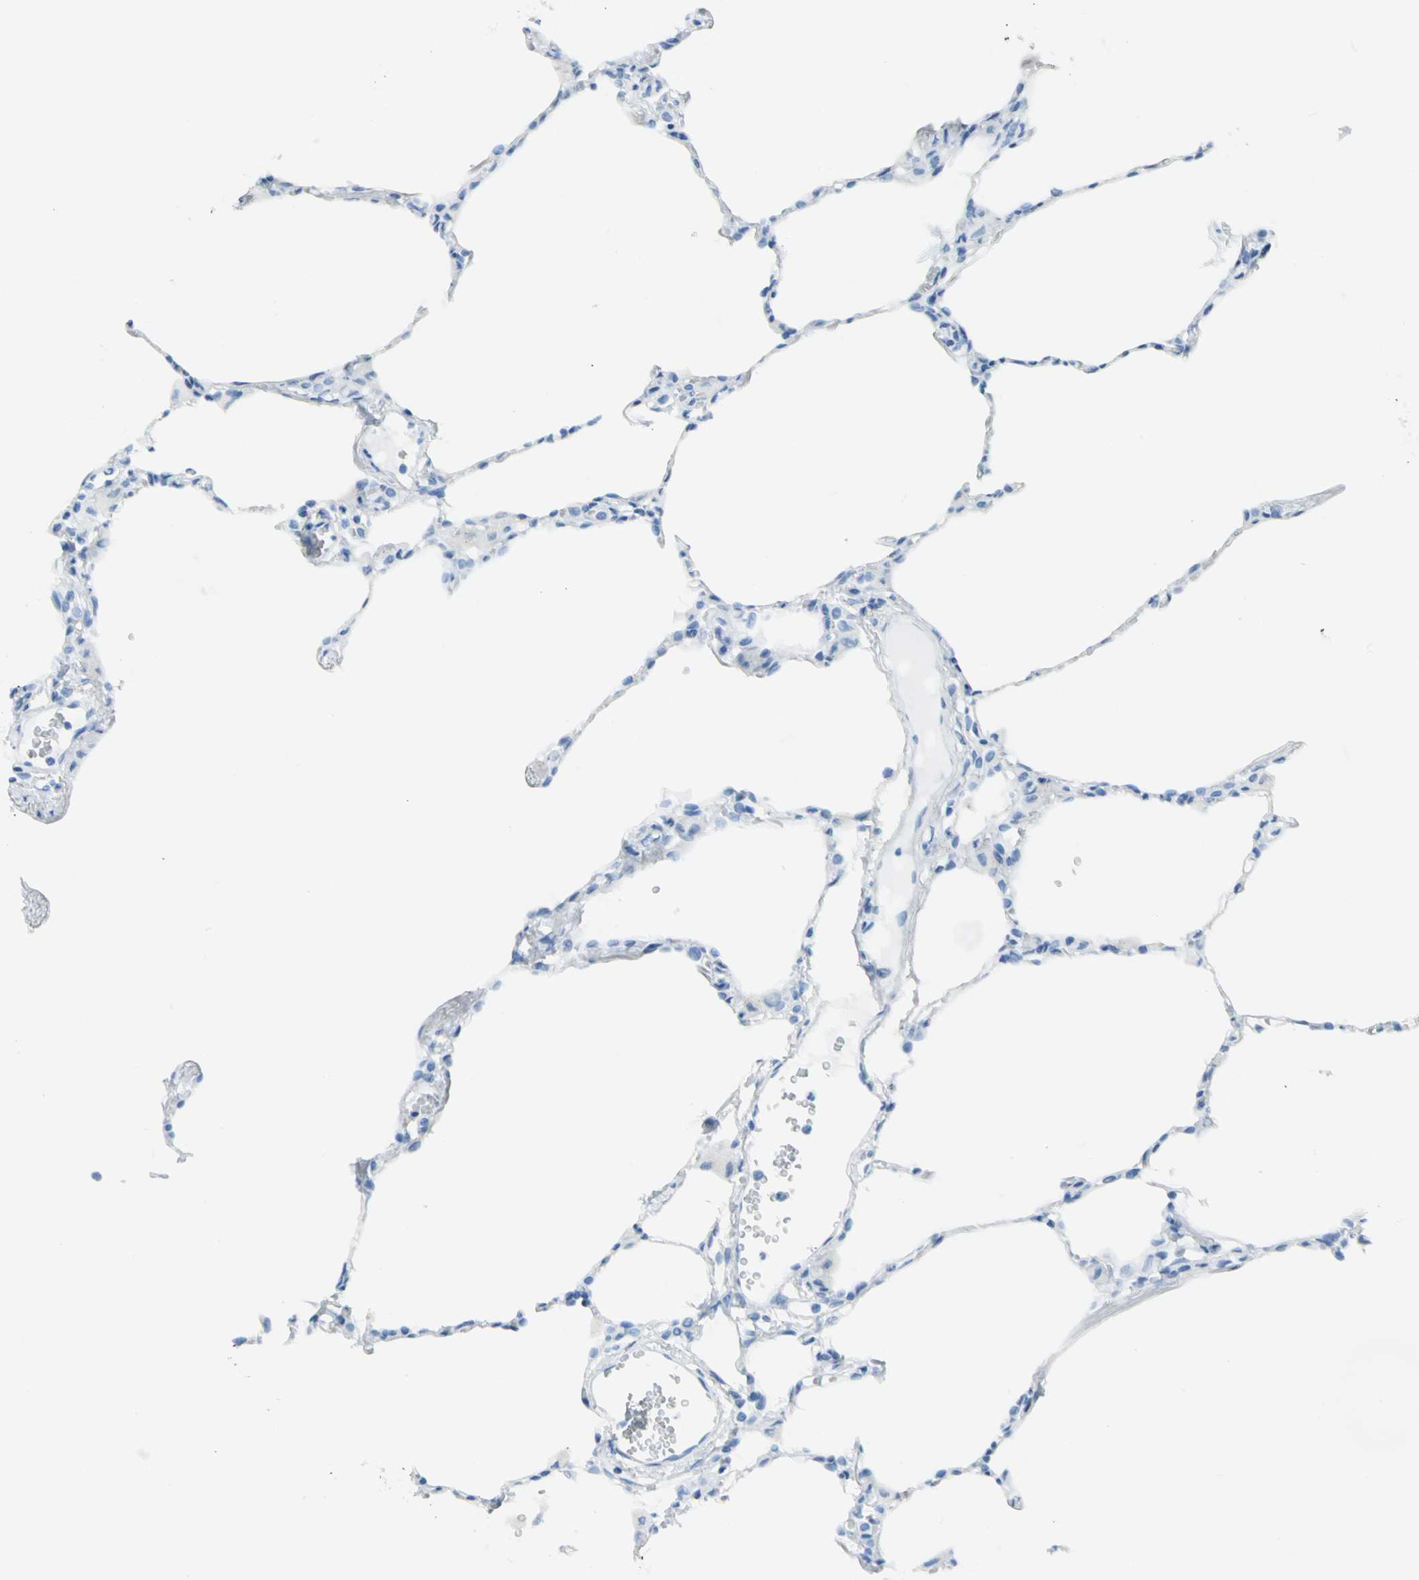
{"staining": {"intensity": "negative", "quantity": "none", "location": "none"}, "tissue": "lung", "cell_type": "Alveolar cells", "image_type": "normal", "snomed": [{"axis": "morphology", "description": "Normal tissue, NOS"}, {"axis": "topography", "description": "Lung"}], "caption": "Alveolar cells are negative for brown protein staining in benign lung. (DAB IHC with hematoxylin counter stain).", "gene": "MCM3", "patient": {"sex": "female", "age": 49}}